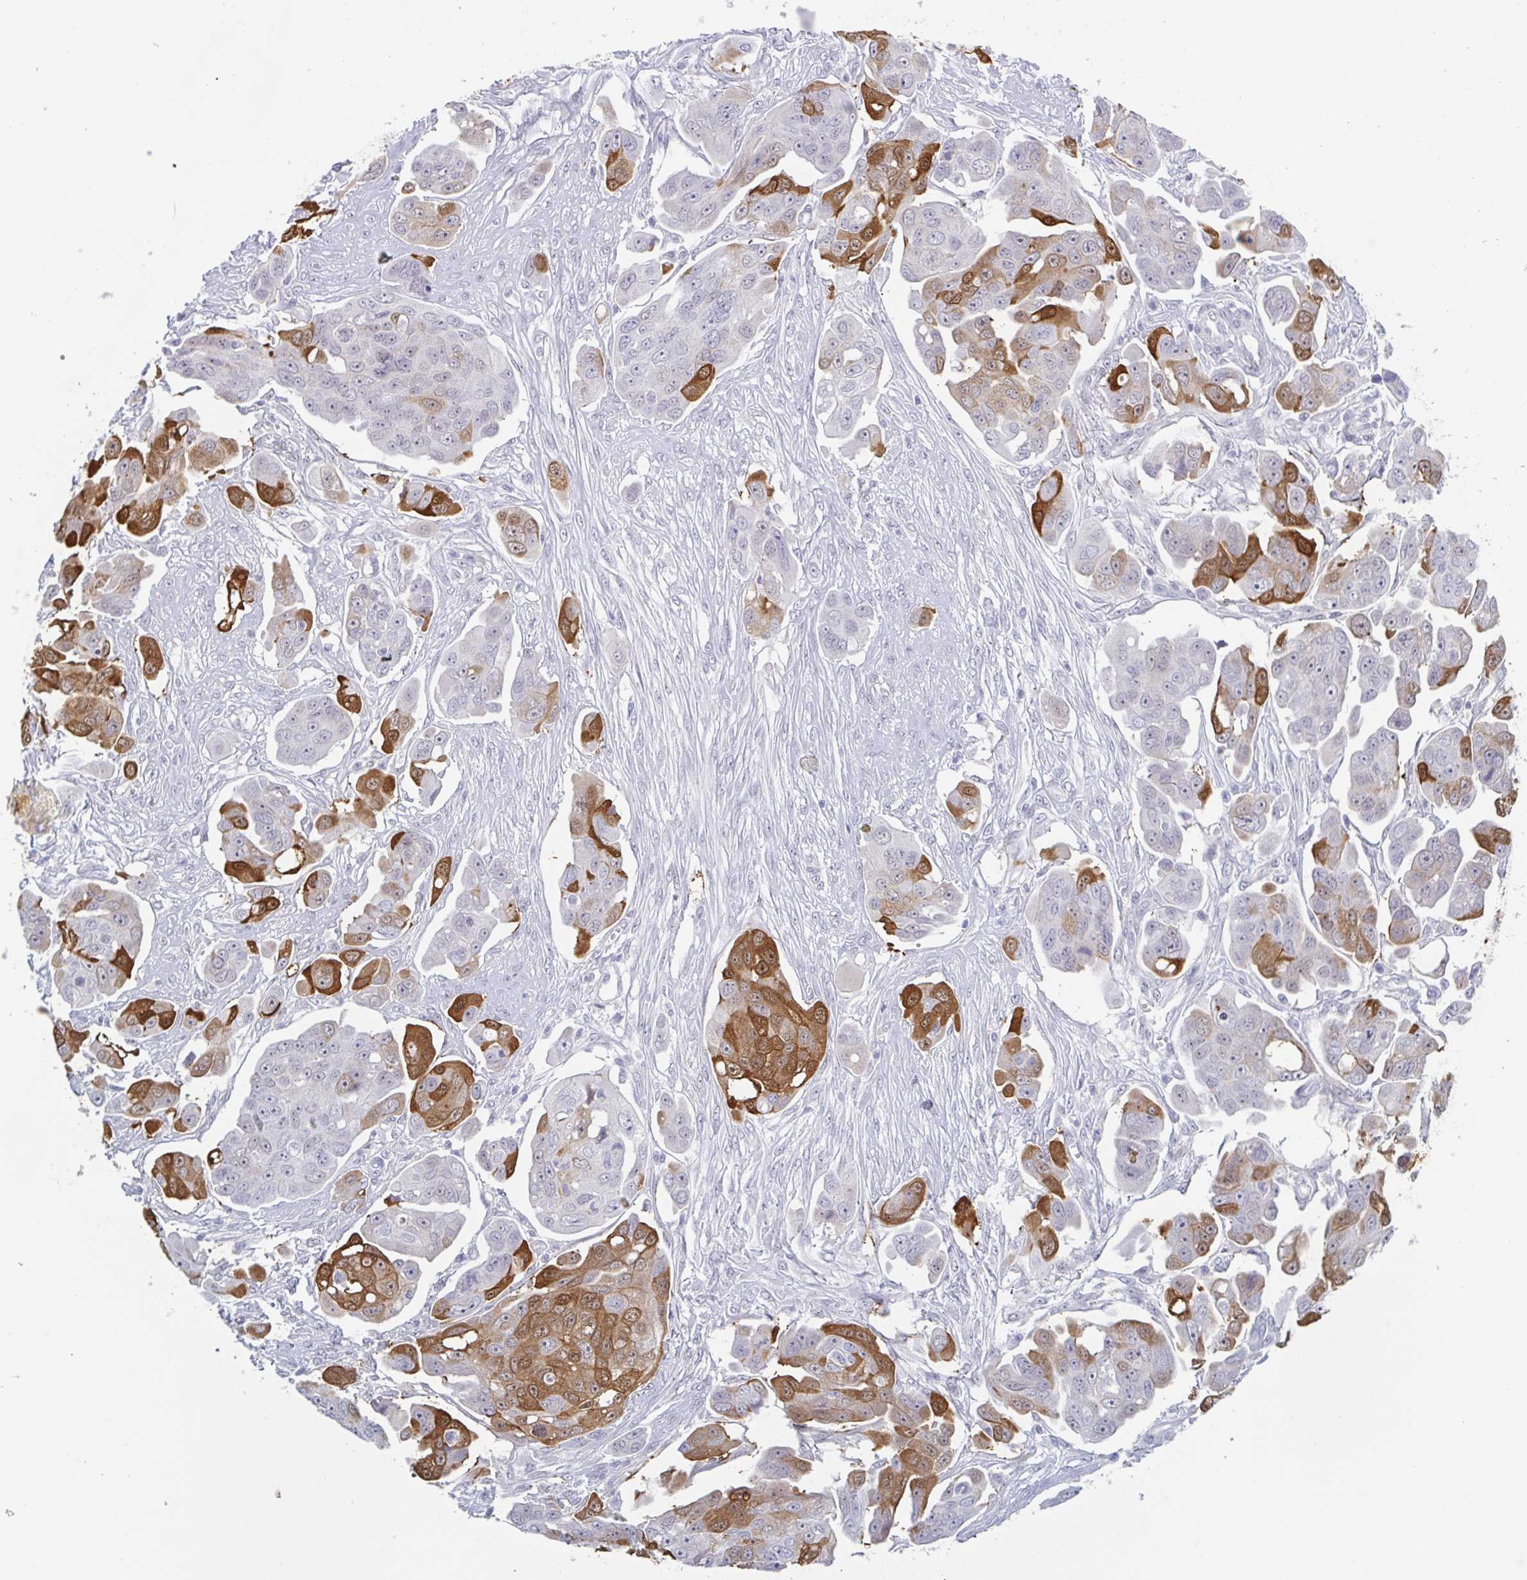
{"staining": {"intensity": "strong", "quantity": "25%-75%", "location": "cytoplasmic/membranous,nuclear"}, "tissue": "ovarian cancer", "cell_type": "Tumor cells", "image_type": "cancer", "snomed": [{"axis": "morphology", "description": "Carcinoma, endometroid"}, {"axis": "topography", "description": "Ovary"}], "caption": "A micrograph of ovarian cancer stained for a protein demonstrates strong cytoplasmic/membranous and nuclear brown staining in tumor cells.", "gene": "ZFP64", "patient": {"sex": "female", "age": 70}}